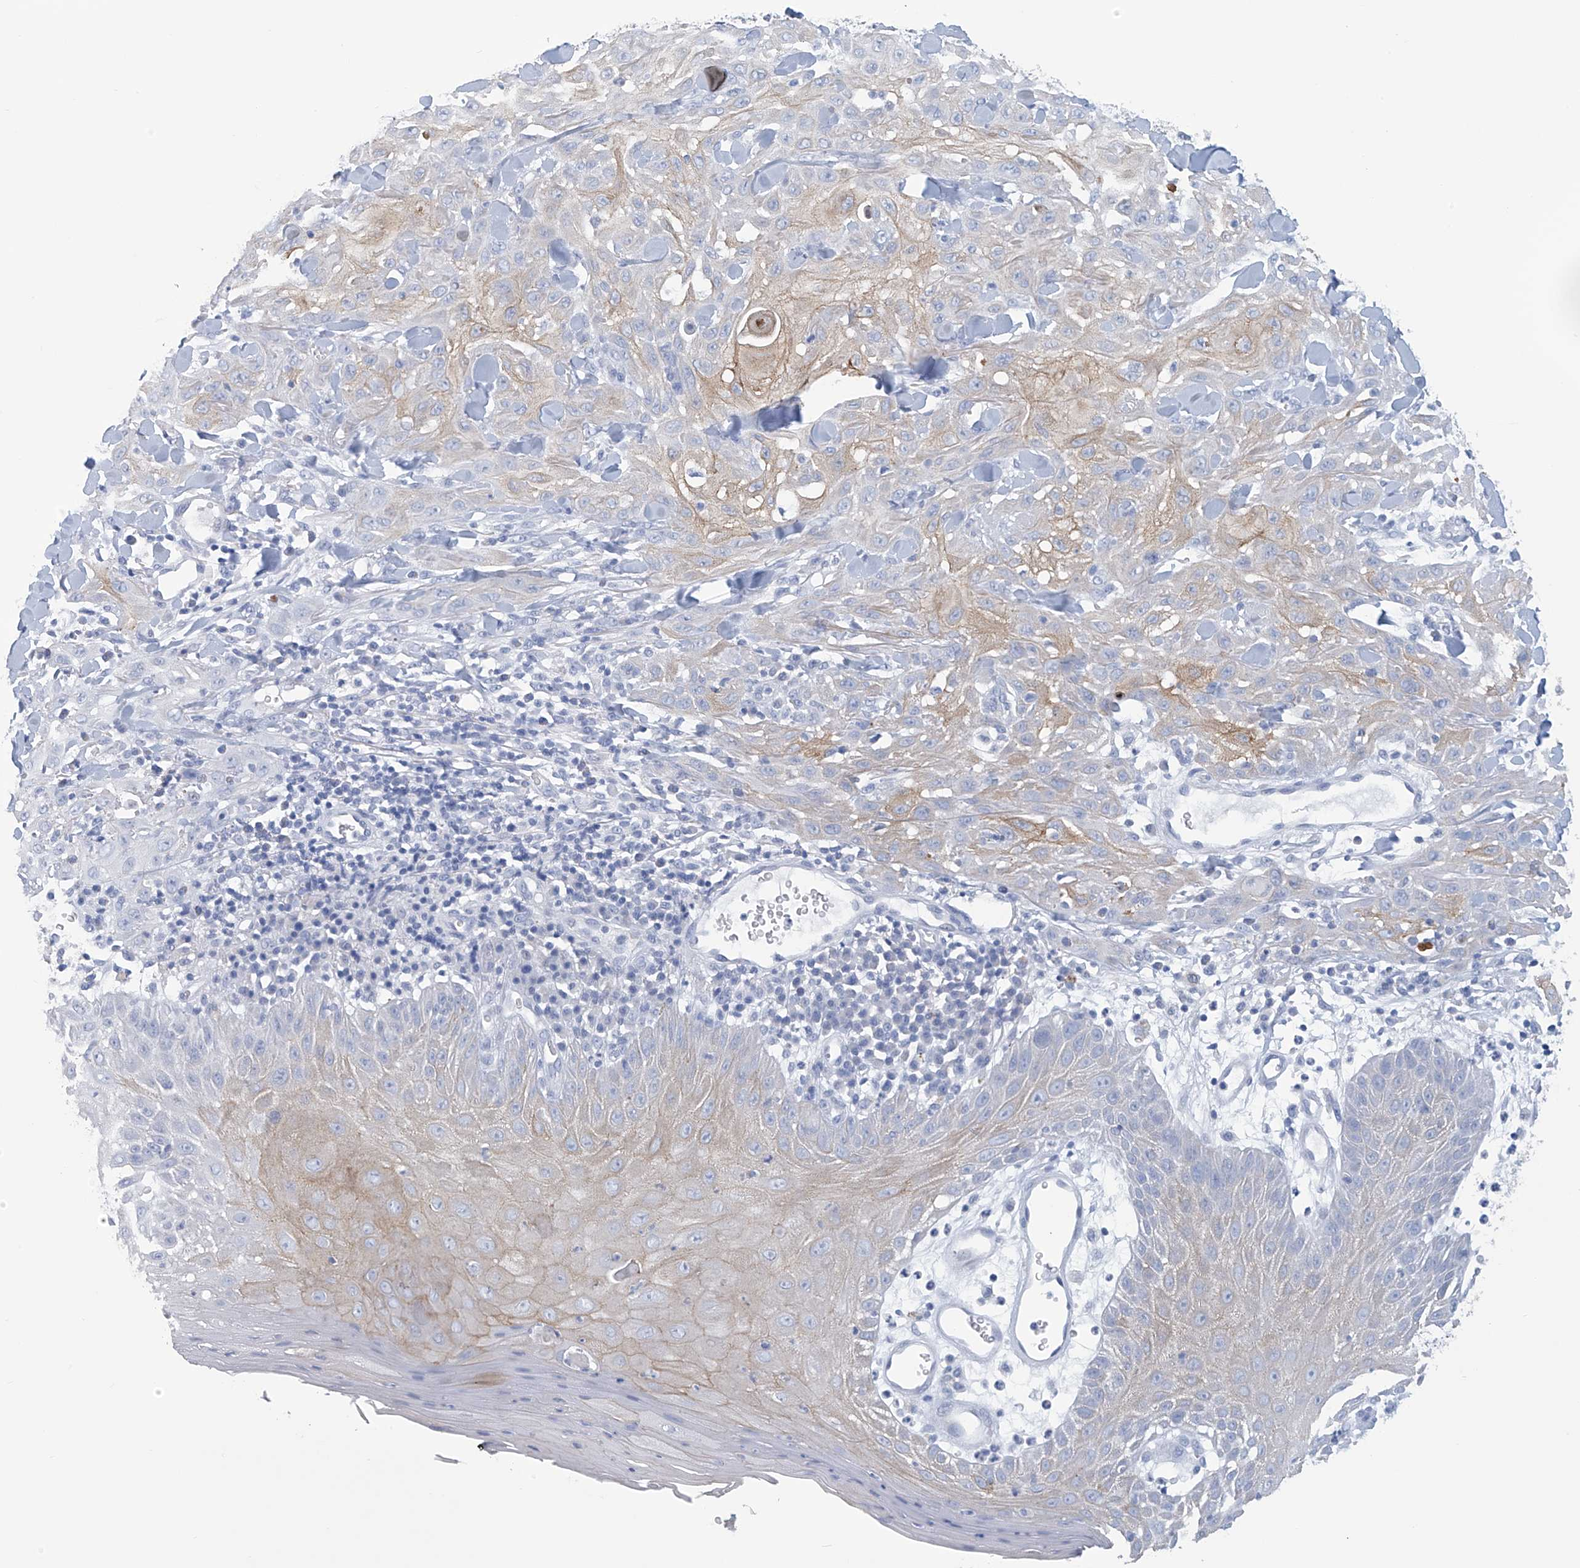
{"staining": {"intensity": "weak", "quantity": "<25%", "location": "cytoplasmic/membranous"}, "tissue": "skin cancer", "cell_type": "Tumor cells", "image_type": "cancer", "snomed": [{"axis": "morphology", "description": "Squamous cell carcinoma, NOS"}, {"axis": "topography", "description": "Skin"}], "caption": "IHC of skin cancer (squamous cell carcinoma) exhibits no staining in tumor cells. (DAB IHC with hematoxylin counter stain).", "gene": "DSP", "patient": {"sex": "male", "age": 24}}